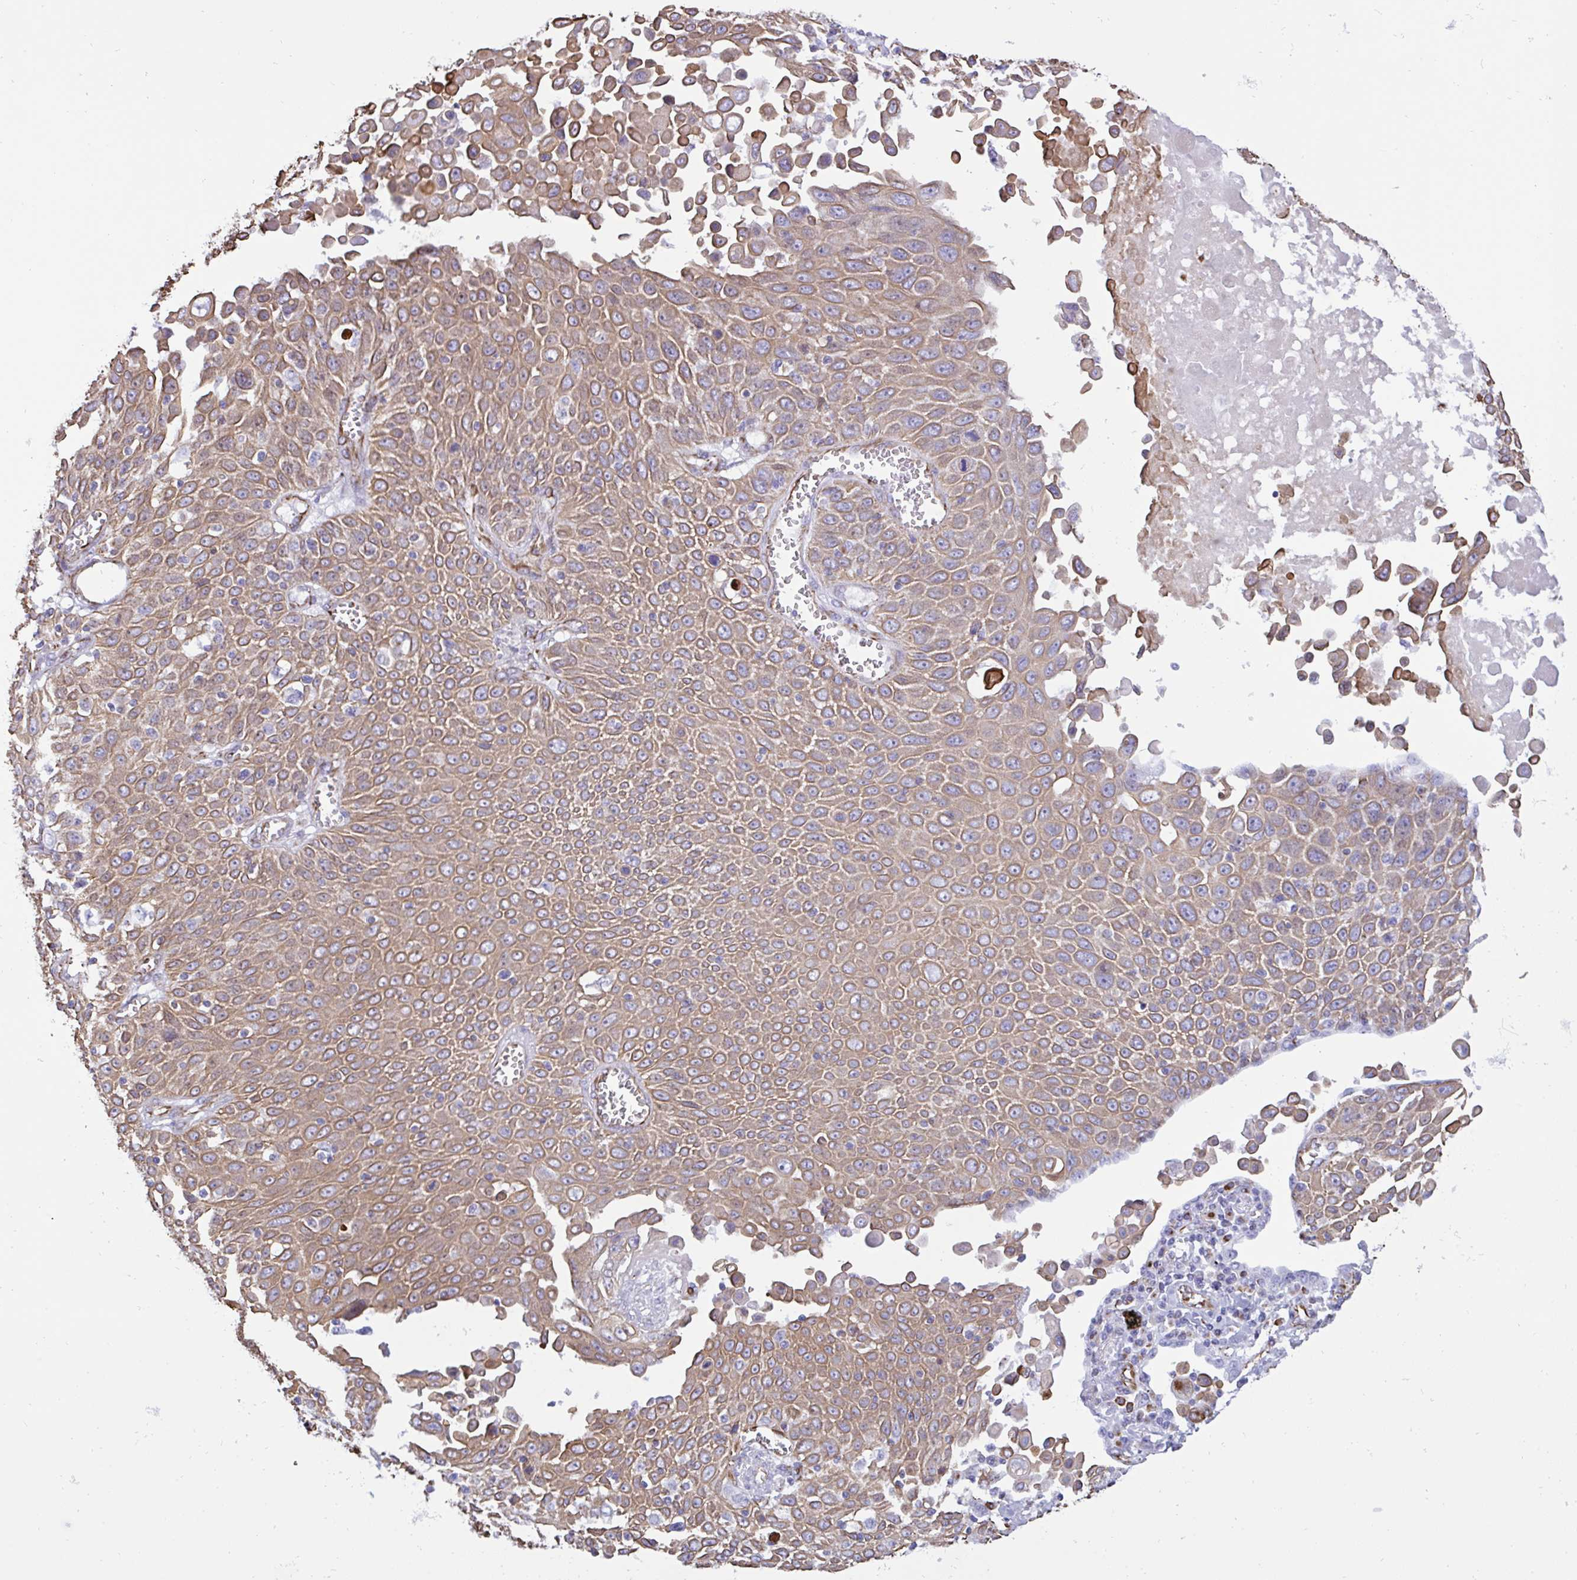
{"staining": {"intensity": "moderate", "quantity": ">75%", "location": "cytoplasmic/membranous"}, "tissue": "lung cancer", "cell_type": "Tumor cells", "image_type": "cancer", "snomed": [{"axis": "morphology", "description": "Squamous cell carcinoma, NOS"}, {"axis": "morphology", "description": "Squamous cell carcinoma, metastatic, NOS"}, {"axis": "topography", "description": "Lymph node"}, {"axis": "topography", "description": "Lung"}], "caption": "Immunohistochemical staining of squamous cell carcinoma (lung) shows medium levels of moderate cytoplasmic/membranous expression in about >75% of tumor cells.", "gene": "SMAD5", "patient": {"sex": "female", "age": 62}}